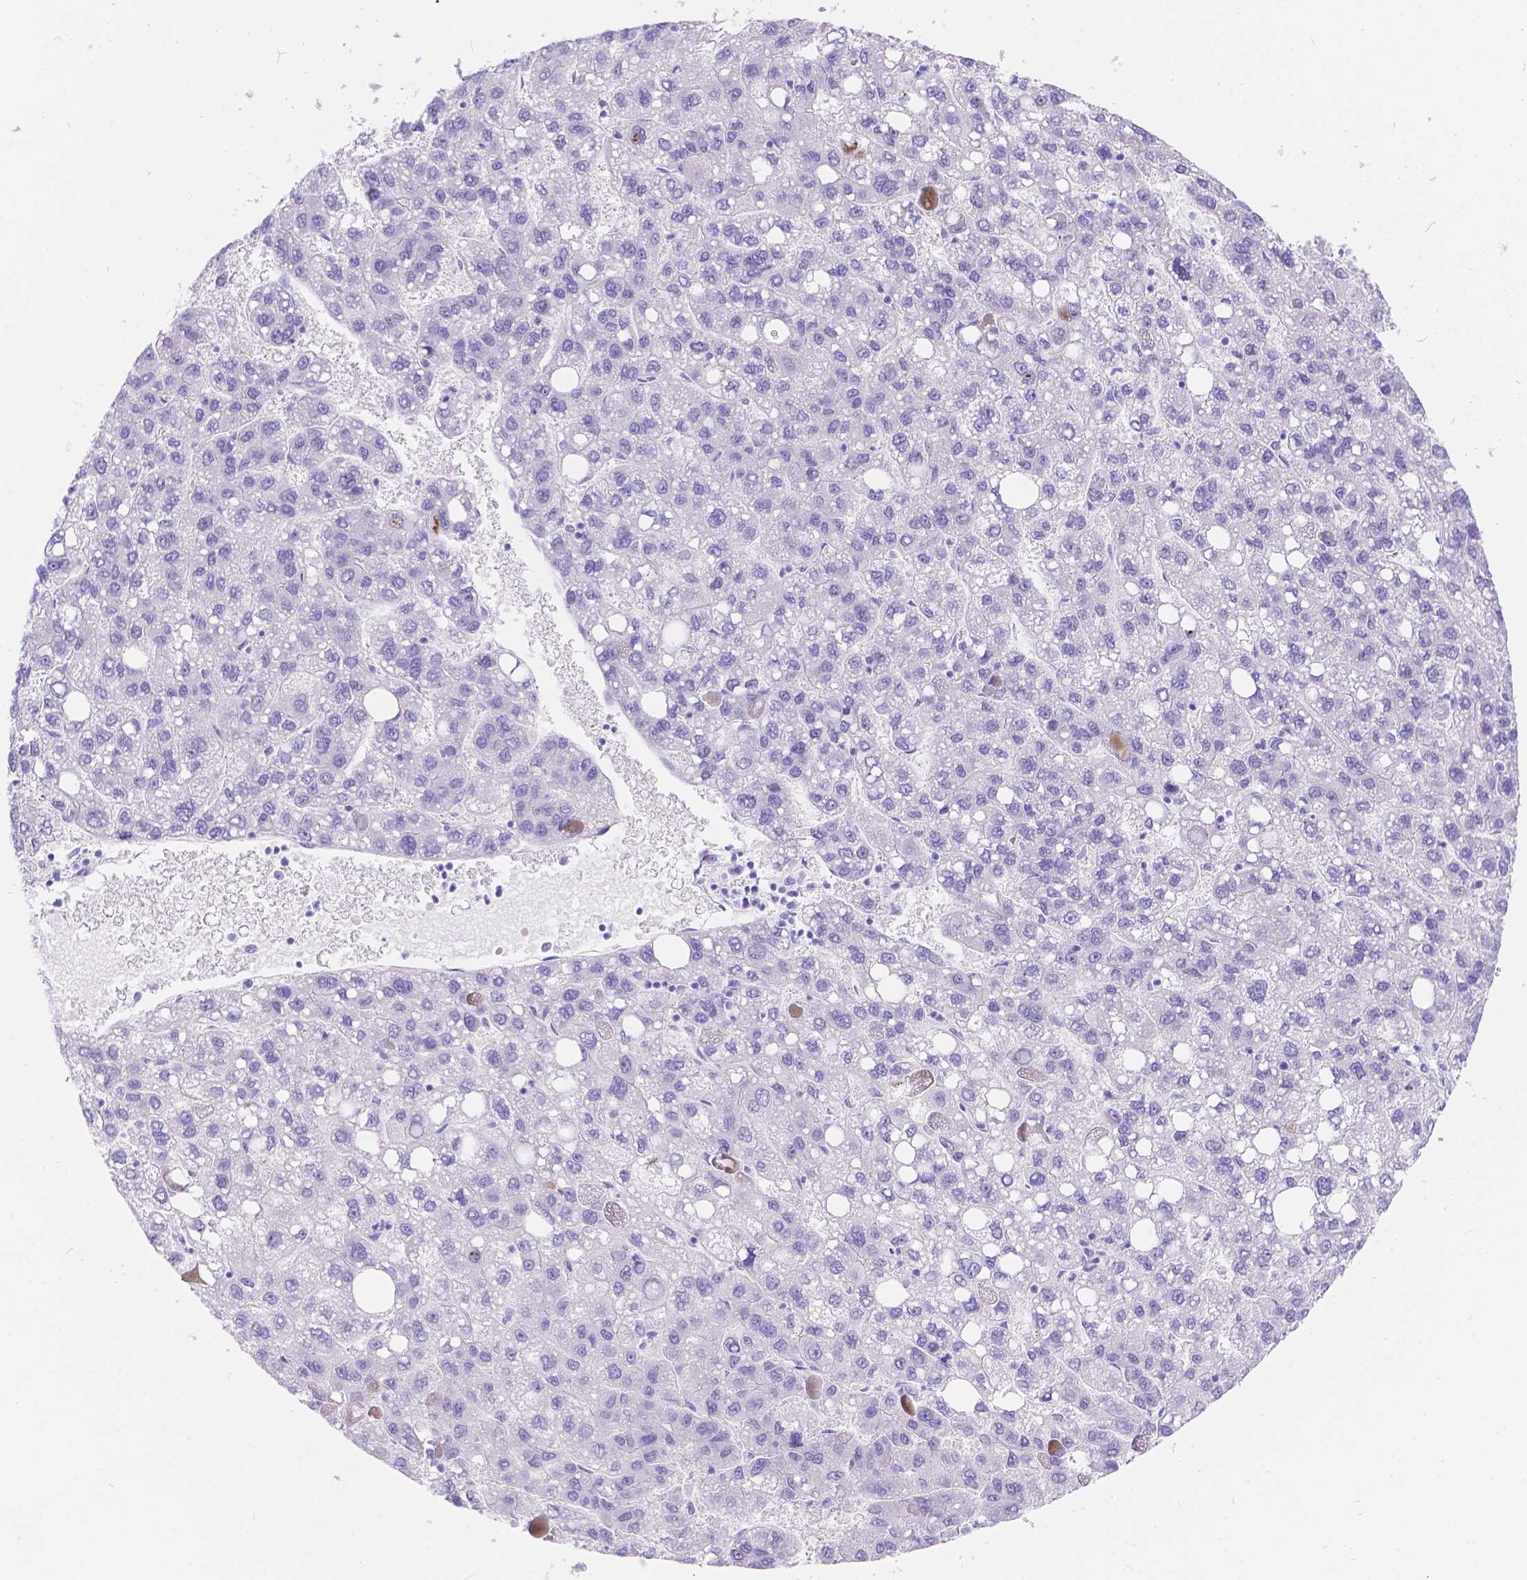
{"staining": {"intensity": "negative", "quantity": "none", "location": "none"}, "tissue": "liver cancer", "cell_type": "Tumor cells", "image_type": "cancer", "snomed": [{"axis": "morphology", "description": "Carcinoma, Hepatocellular, NOS"}, {"axis": "topography", "description": "Liver"}], "caption": "This image is of liver cancer stained with immunohistochemistry to label a protein in brown with the nuclei are counter-stained blue. There is no expression in tumor cells. The staining is performed using DAB (3,3'-diaminobenzidine) brown chromogen with nuclei counter-stained in using hematoxylin.", "gene": "KLHL10", "patient": {"sex": "female", "age": 82}}